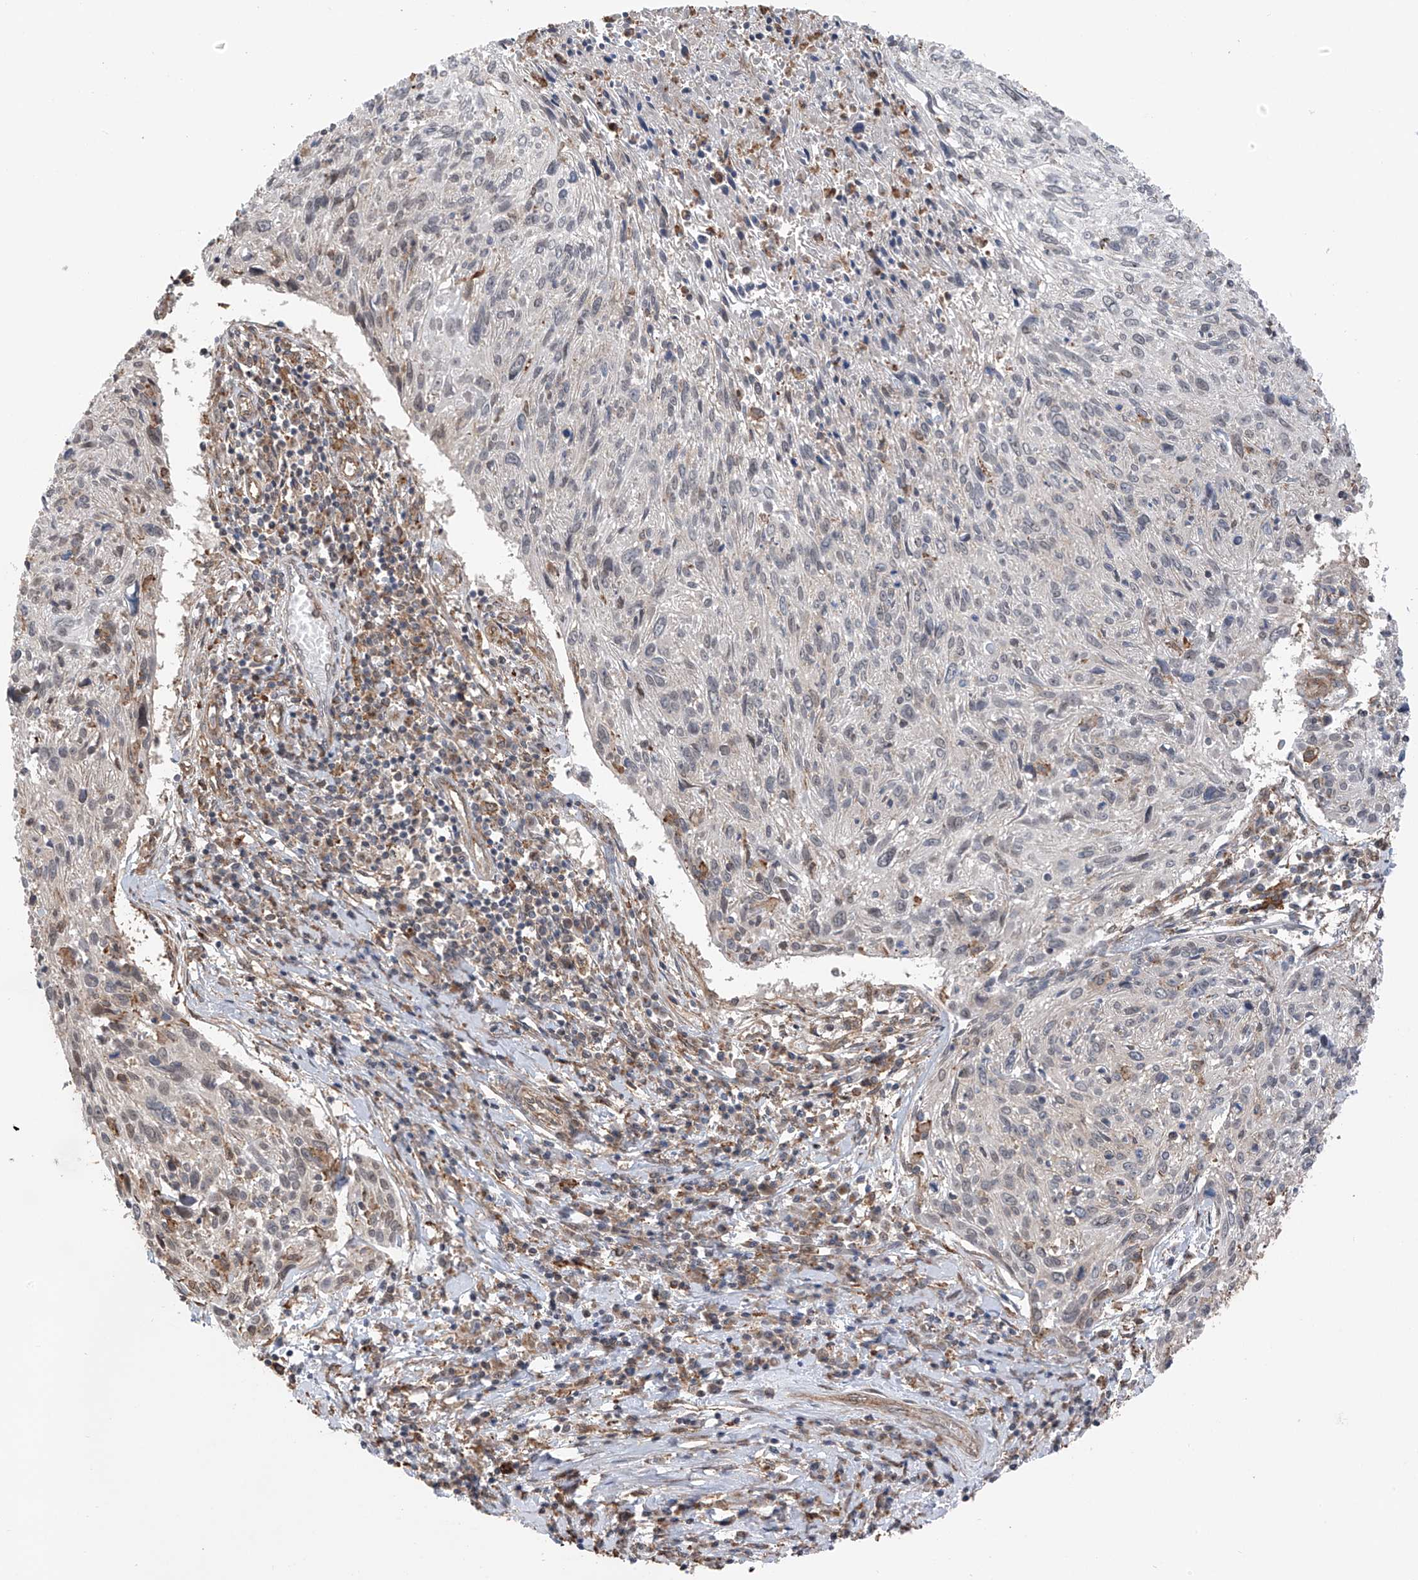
{"staining": {"intensity": "negative", "quantity": "none", "location": "none"}, "tissue": "cervical cancer", "cell_type": "Tumor cells", "image_type": "cancer", "snomed": [{"axis": "morphology", "description": "Squamous cell carcinoma, NOS"}, {"axis": "topography", "description": "Cervix"}], "caption": "This is a image of immunohistochemistry (IHC) staining of cervical cancer (squamous cell carcinoma), which shows no staining in tumor cells.", "gene": "ZNF189", "patient": {"sex": "female", "age": 51}}